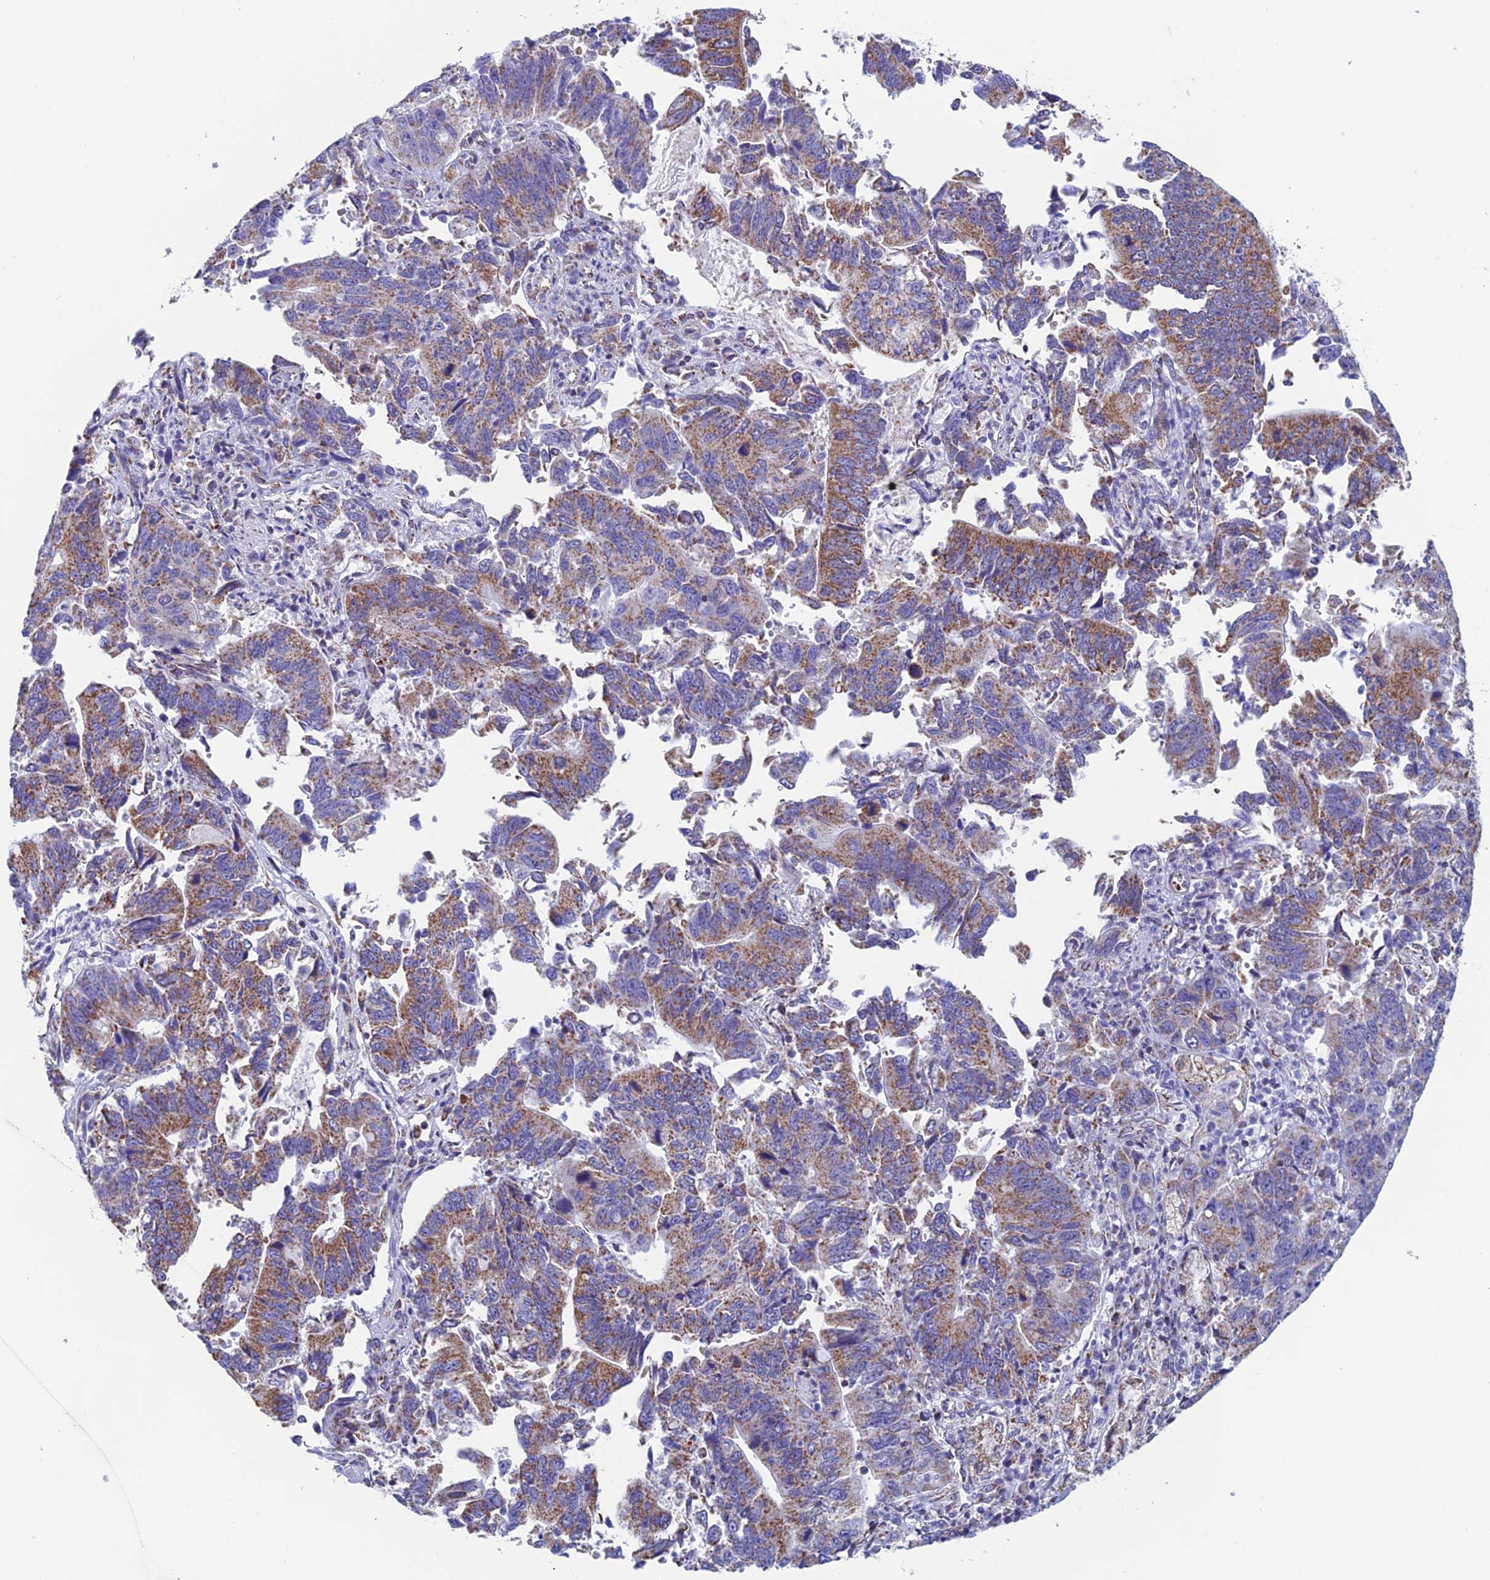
{"staining": {"intensity": "moderate", "quantity": ">75%", "location": "cytoplasmic/membranous"}, "tissue": "stomach cancer", "cell_type": "Tumor cells", "image_type": "cancer", "snomed": [{"axis": "morphology", "description": "Adenocarcinoma, NOS"}, {"axis": "topography", "description": "Stomach"}], "caption": "A brown stain shows moderate cytoplasmic/membranous expression of a protein in human stomach adenocarcinoma tumor cells. The staining was performed using DAB (3,3'-diaminobenzidine), with brown indicating positive protein expression. Nuclei are stained blue with hematoxylin.", "gene": "ZNG1B", "patient": {"sex": "male", "age": 59}}